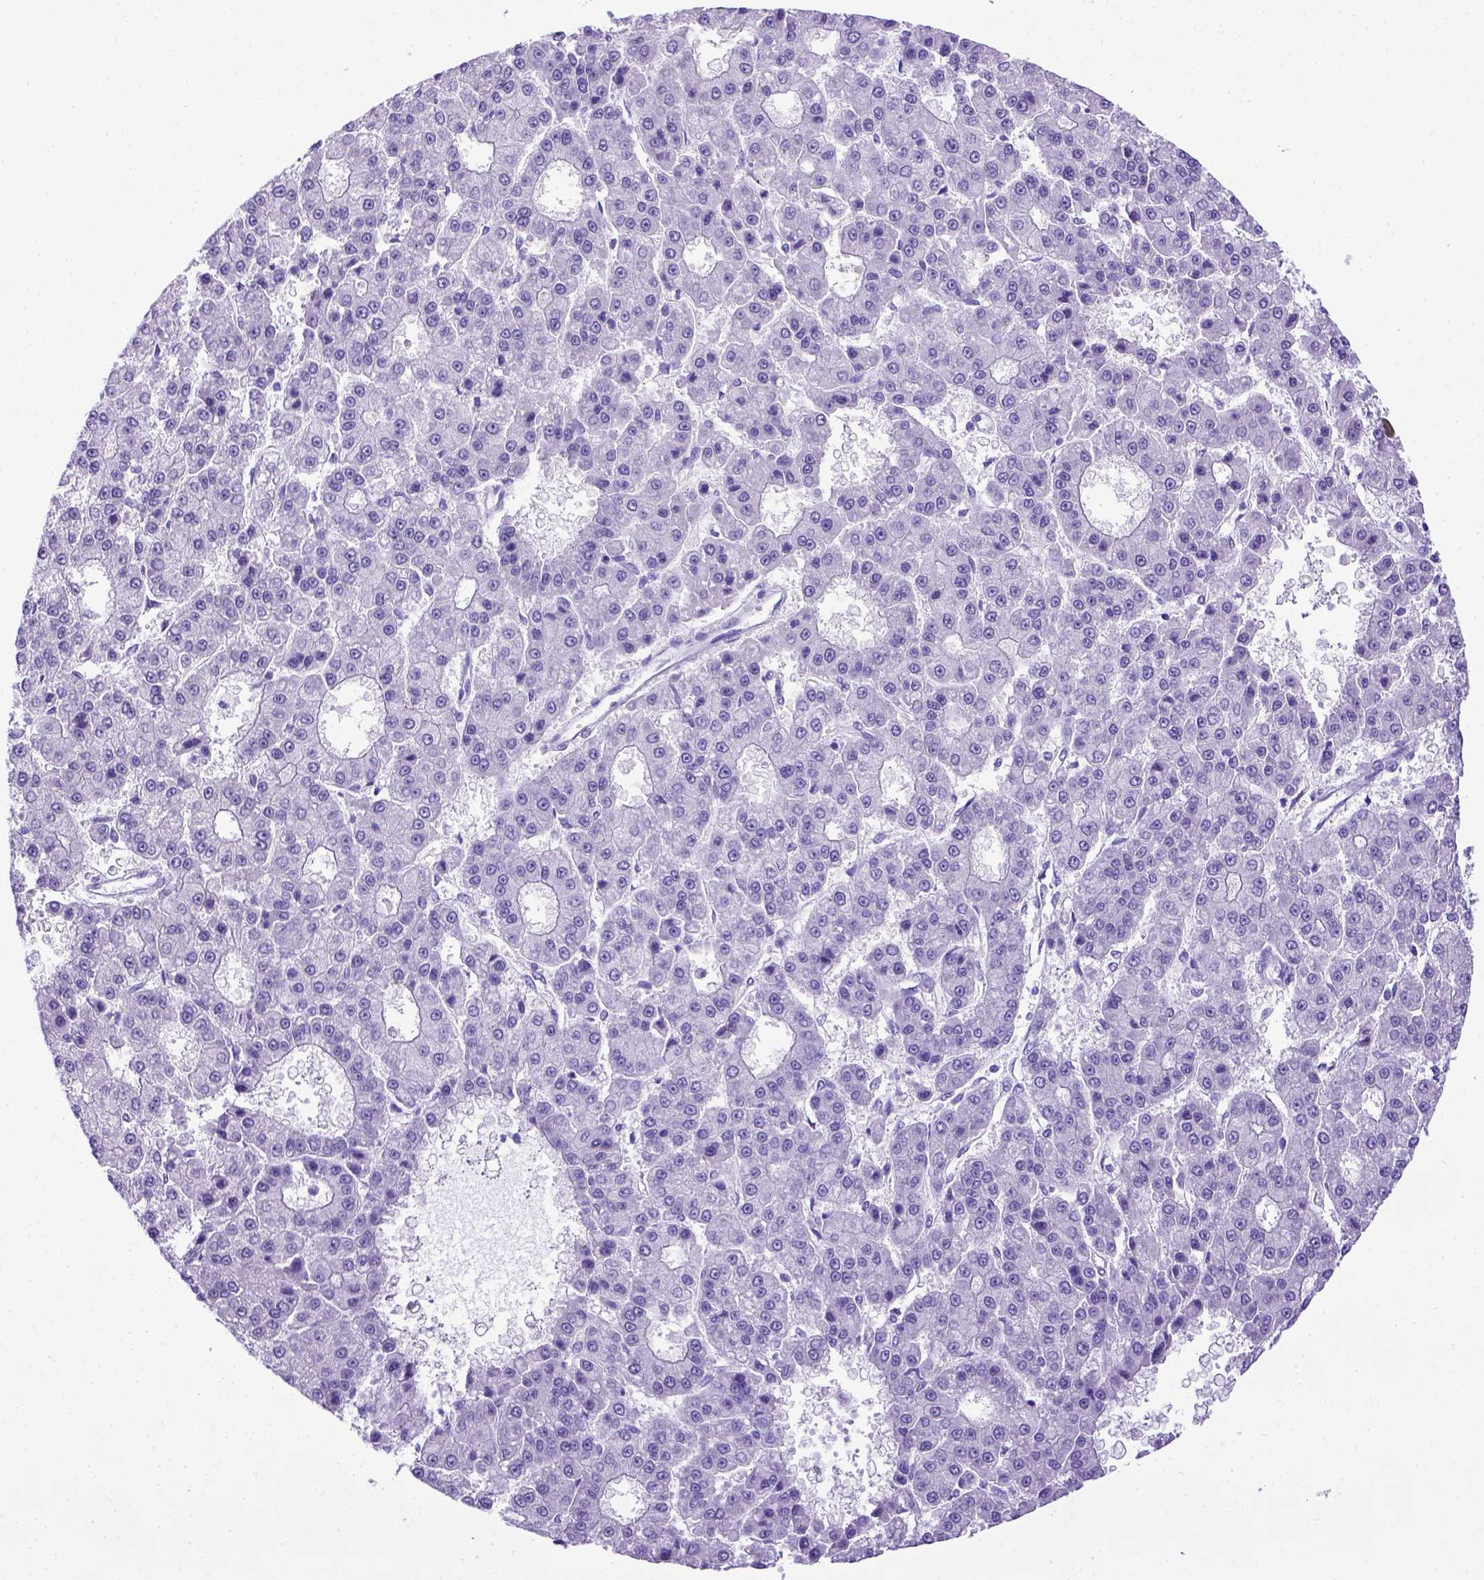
{"staining": {"intensity": "negative", "quantity": "none", "location": "none"}, "tissue": "liver cancer", "cell_type": "Tumor cells", "image_type": "cancer", "snomed": [{"axis": "morphology", "description": "Carcinoma, Hepatocellular, NOS"}, {"axis": "topography", "description": "Liver"}], "caption": "There is no significant expression in tumor cells of hepatocellular carcinoma (liver).", "gene": "MEOX2", "patient": {"sex": "male", "age": 70}}